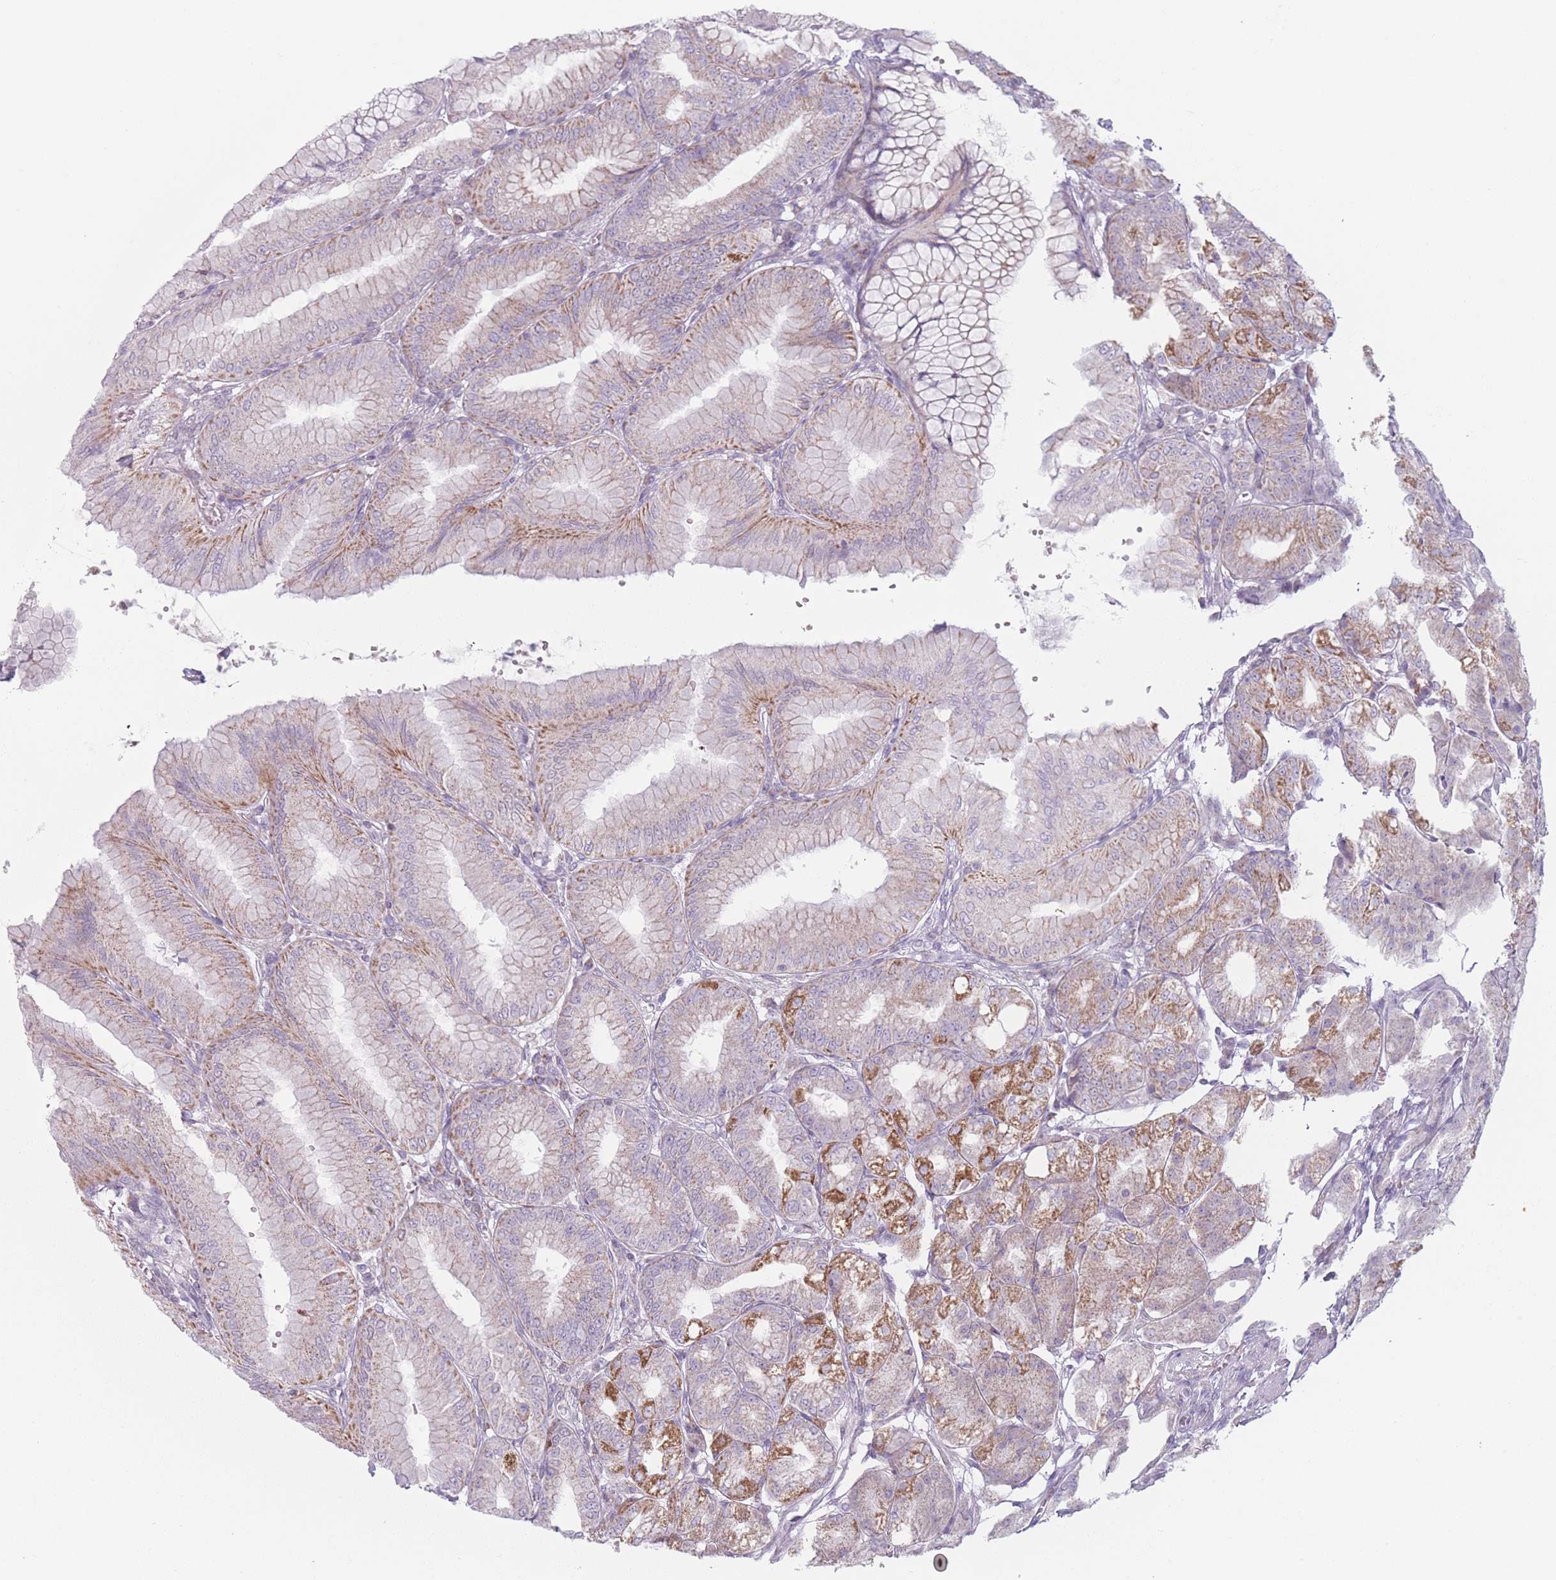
{"staining": {"intensity": "moderate", "quantity": "<25%", "location": "cytoplasmic/membranous"}, "tissue": "stomach", "cell_type": "Glandular cells", "image_type": "normal", "snomed": [{"axis": "morphology", "description": "Normal tissue, NOS"}, {"axis": "topography", "description": "Stomach, lower"}], "caption": "This micrograph reveals normal stomach stained with immunohistochemistry to label a protein in brown. The cytoplasmic/membranous of glandular cells show moderate positivity for the protein. Nuclei are counter-stained blue.", "gene": "DCHS1", "patient": {"sex": "male", "age": 71}}